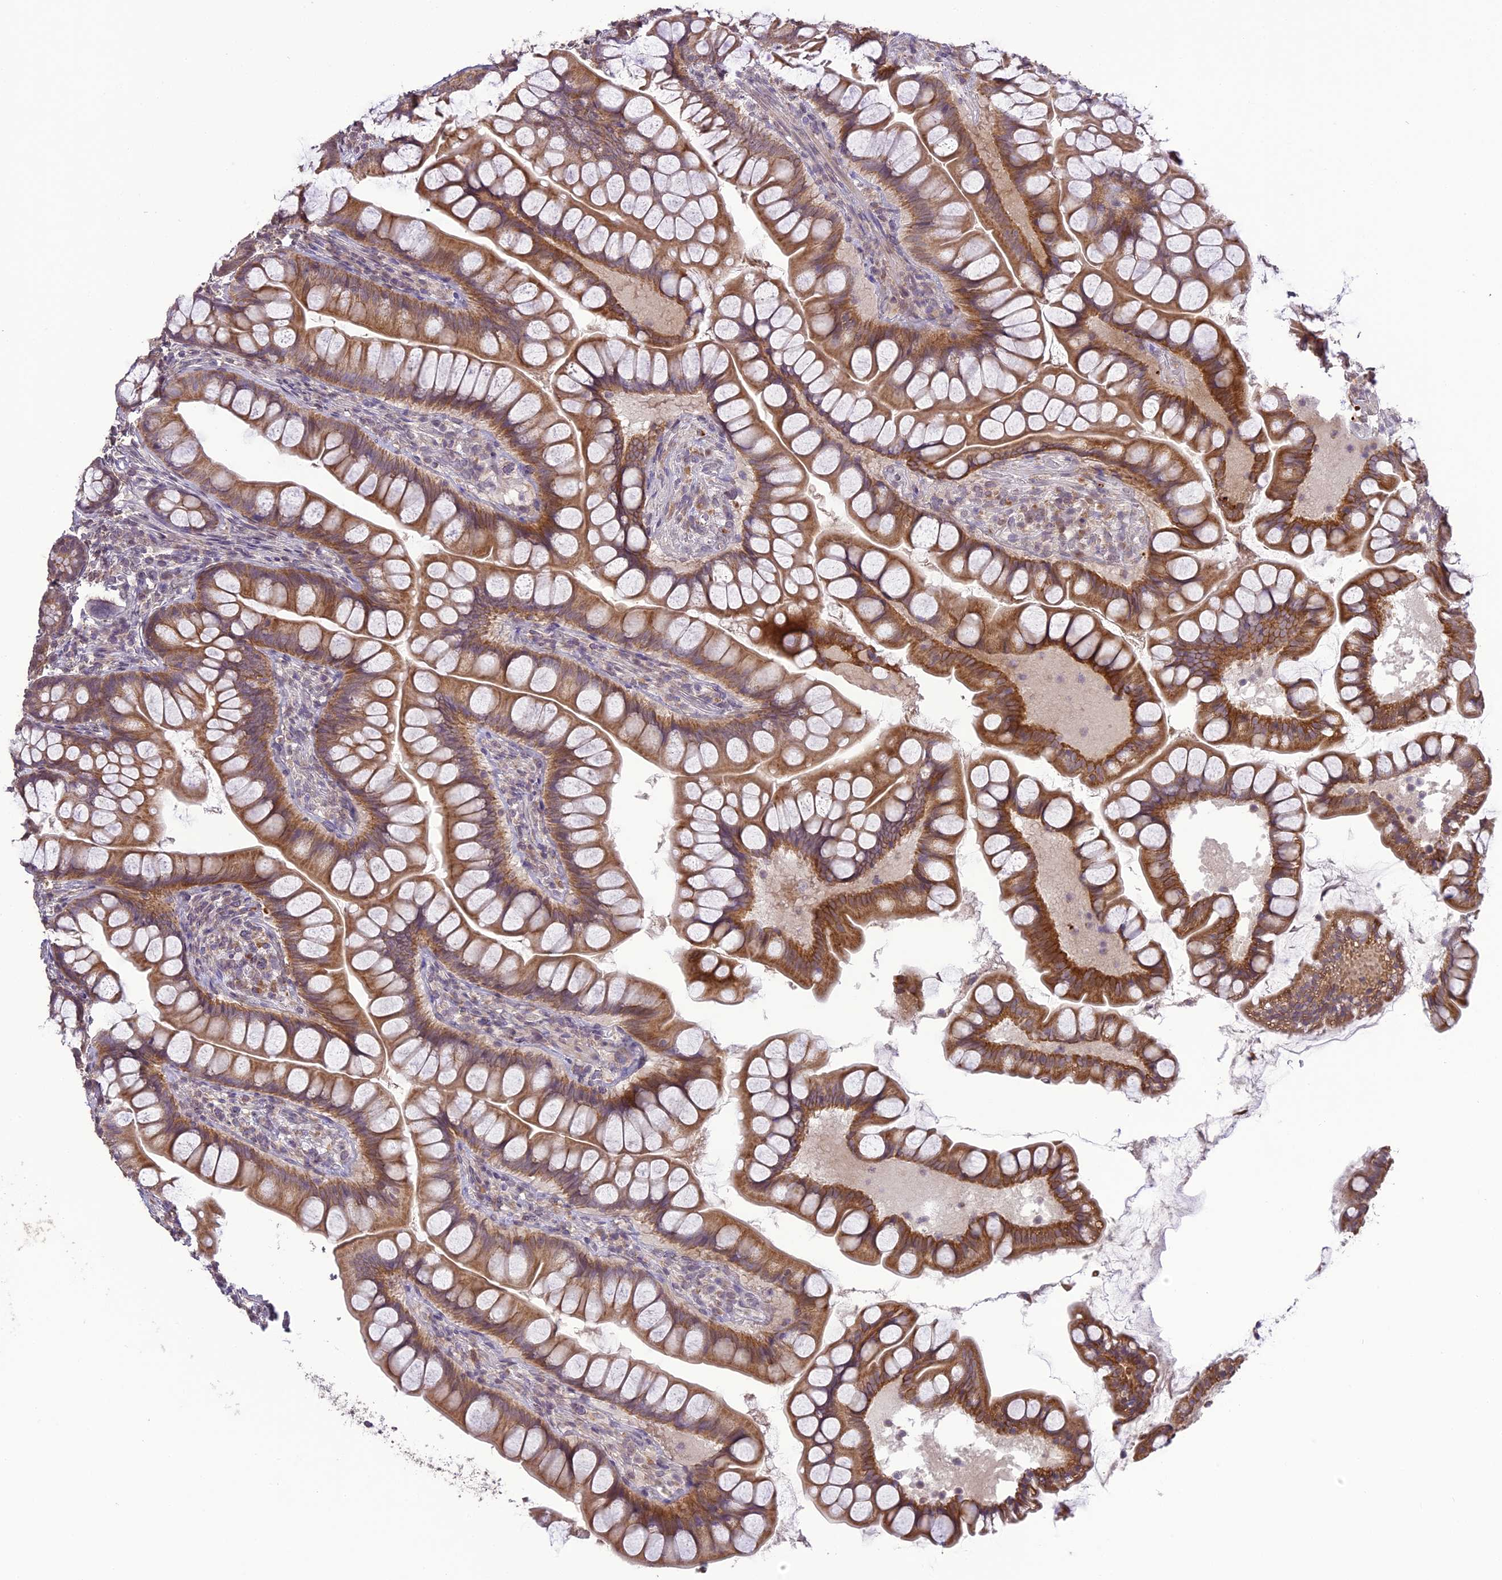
{"staining": {"intensity": "moderate", "quantity": ">75%", "location": "cytoplasmic/membranous"}, "tissue": "small intestine", "cell_type": "Glandular cells", "image_type": "normal", "snomed": [{"axis": "morphology", "description": "Normal tissue, NOS"}, {"axis": "topography", "description": "Small intestine"}], "caption": "The immunohistochemical stain shows moderate cytoplasmic/membranous expression in glandular cells of unremarkable small intestine. (Stains: DAB in brown, nuclei in blue, Microscopy: brightfield microscopy at high magnification).", "gene": "ERG28", "patient": {"sex": "male", "age": 70}}